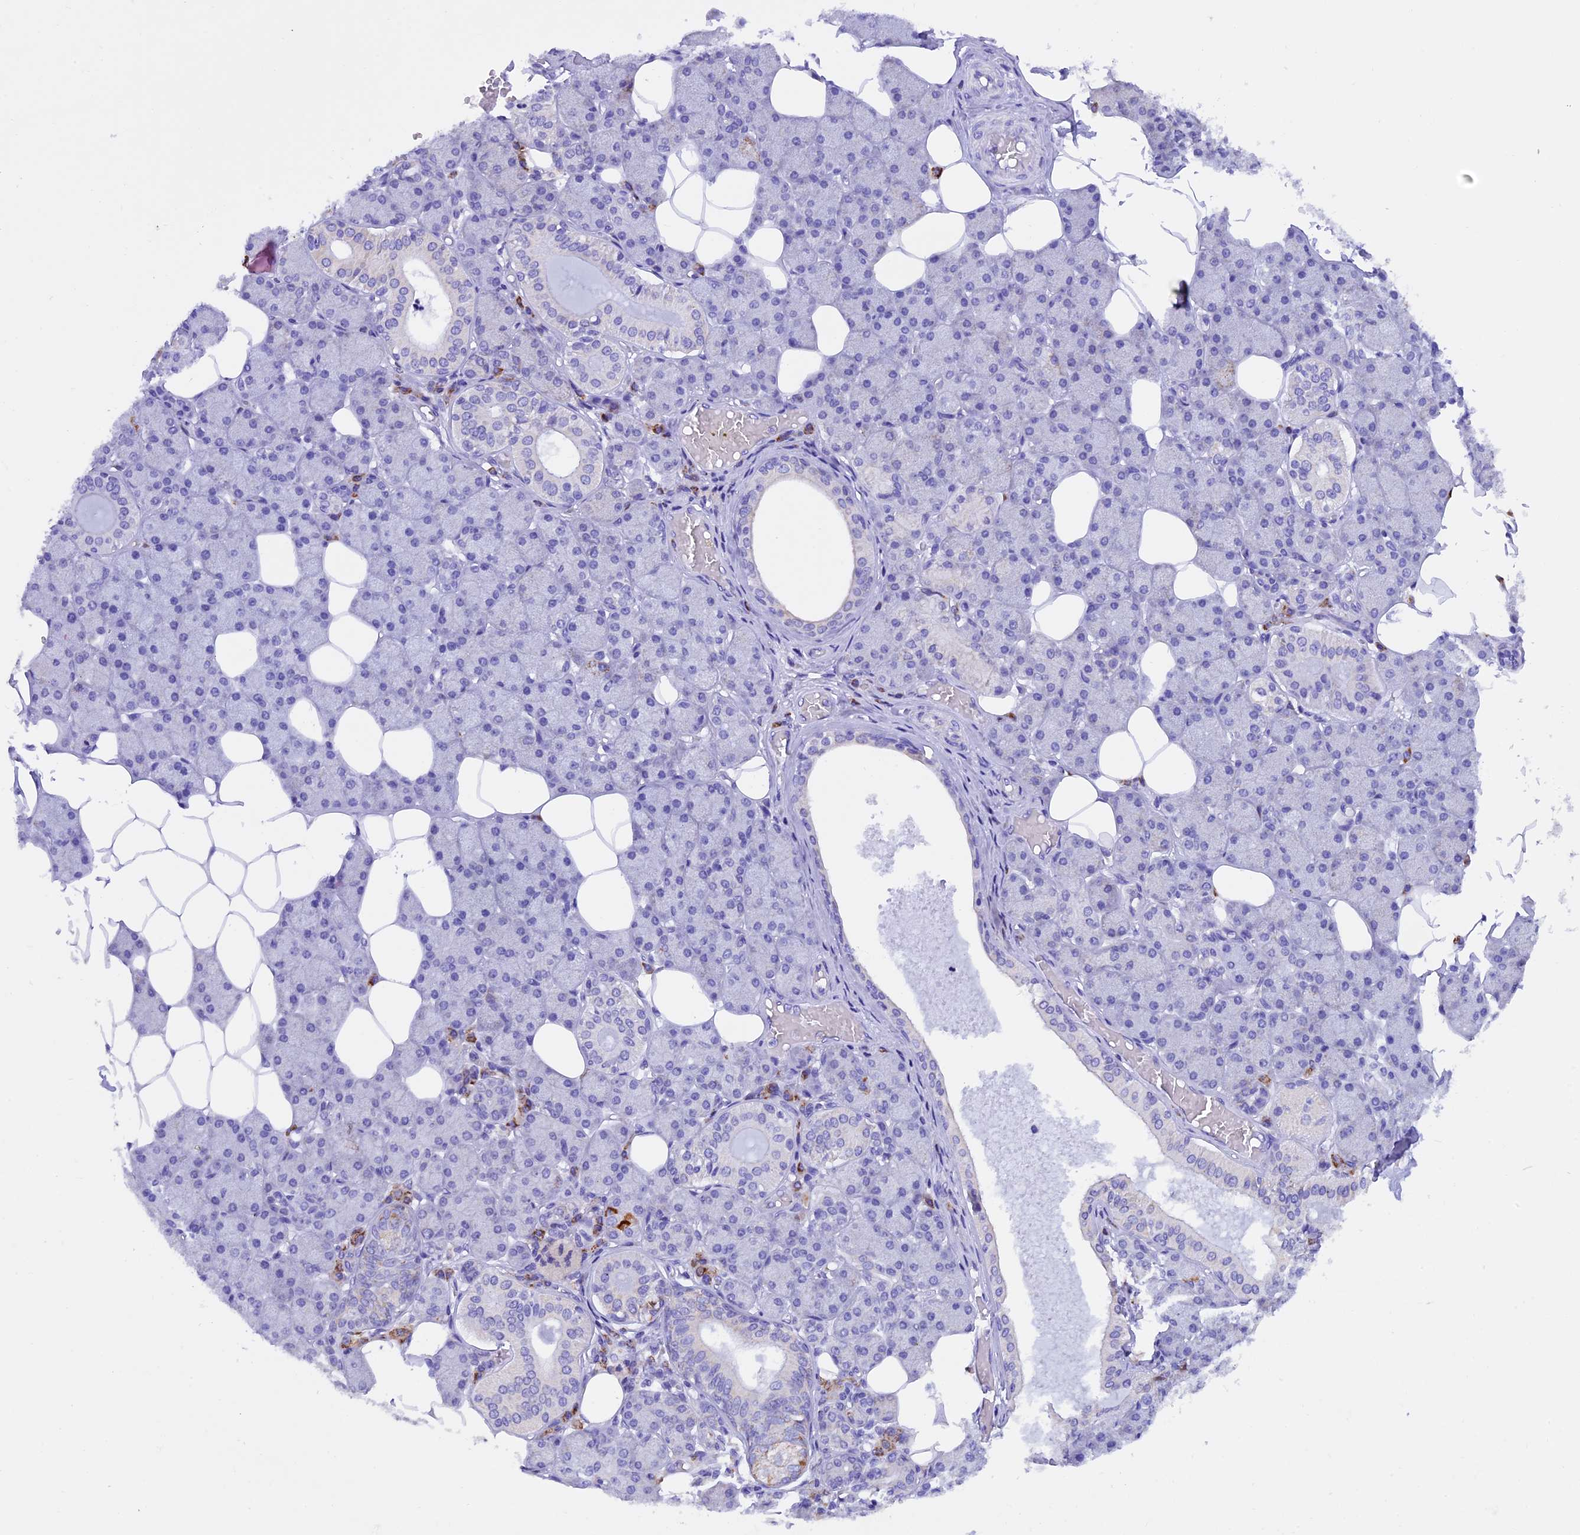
{"staining": {"intensity": "moderate", "quantity": "<25%", "location": "cytoplasmic/membranous"}, "tissue": "salivary gland", "cell_type": "Glandular cells", "image_type": "normal", "snomed": [{"axis": "morphology", "description": "Normal tissue, NOS"}, {"axis": "topography", "description": "Salivary gland"}], "caption": "Immunohistochemistry (DAB) staining of unremarkable salivary gland displays moderate cytoplasmic/membranous protein expression in approximately <25% of glandular cells. The protein of interest is stained brown, and the nuclei are stained in blue (DAB (3,3'-diaminobenzidine) IHC with brightfield microscopy, high magnification).", "gene": "SLC8B1", "patient": {"sex": "female", "age": 33}}